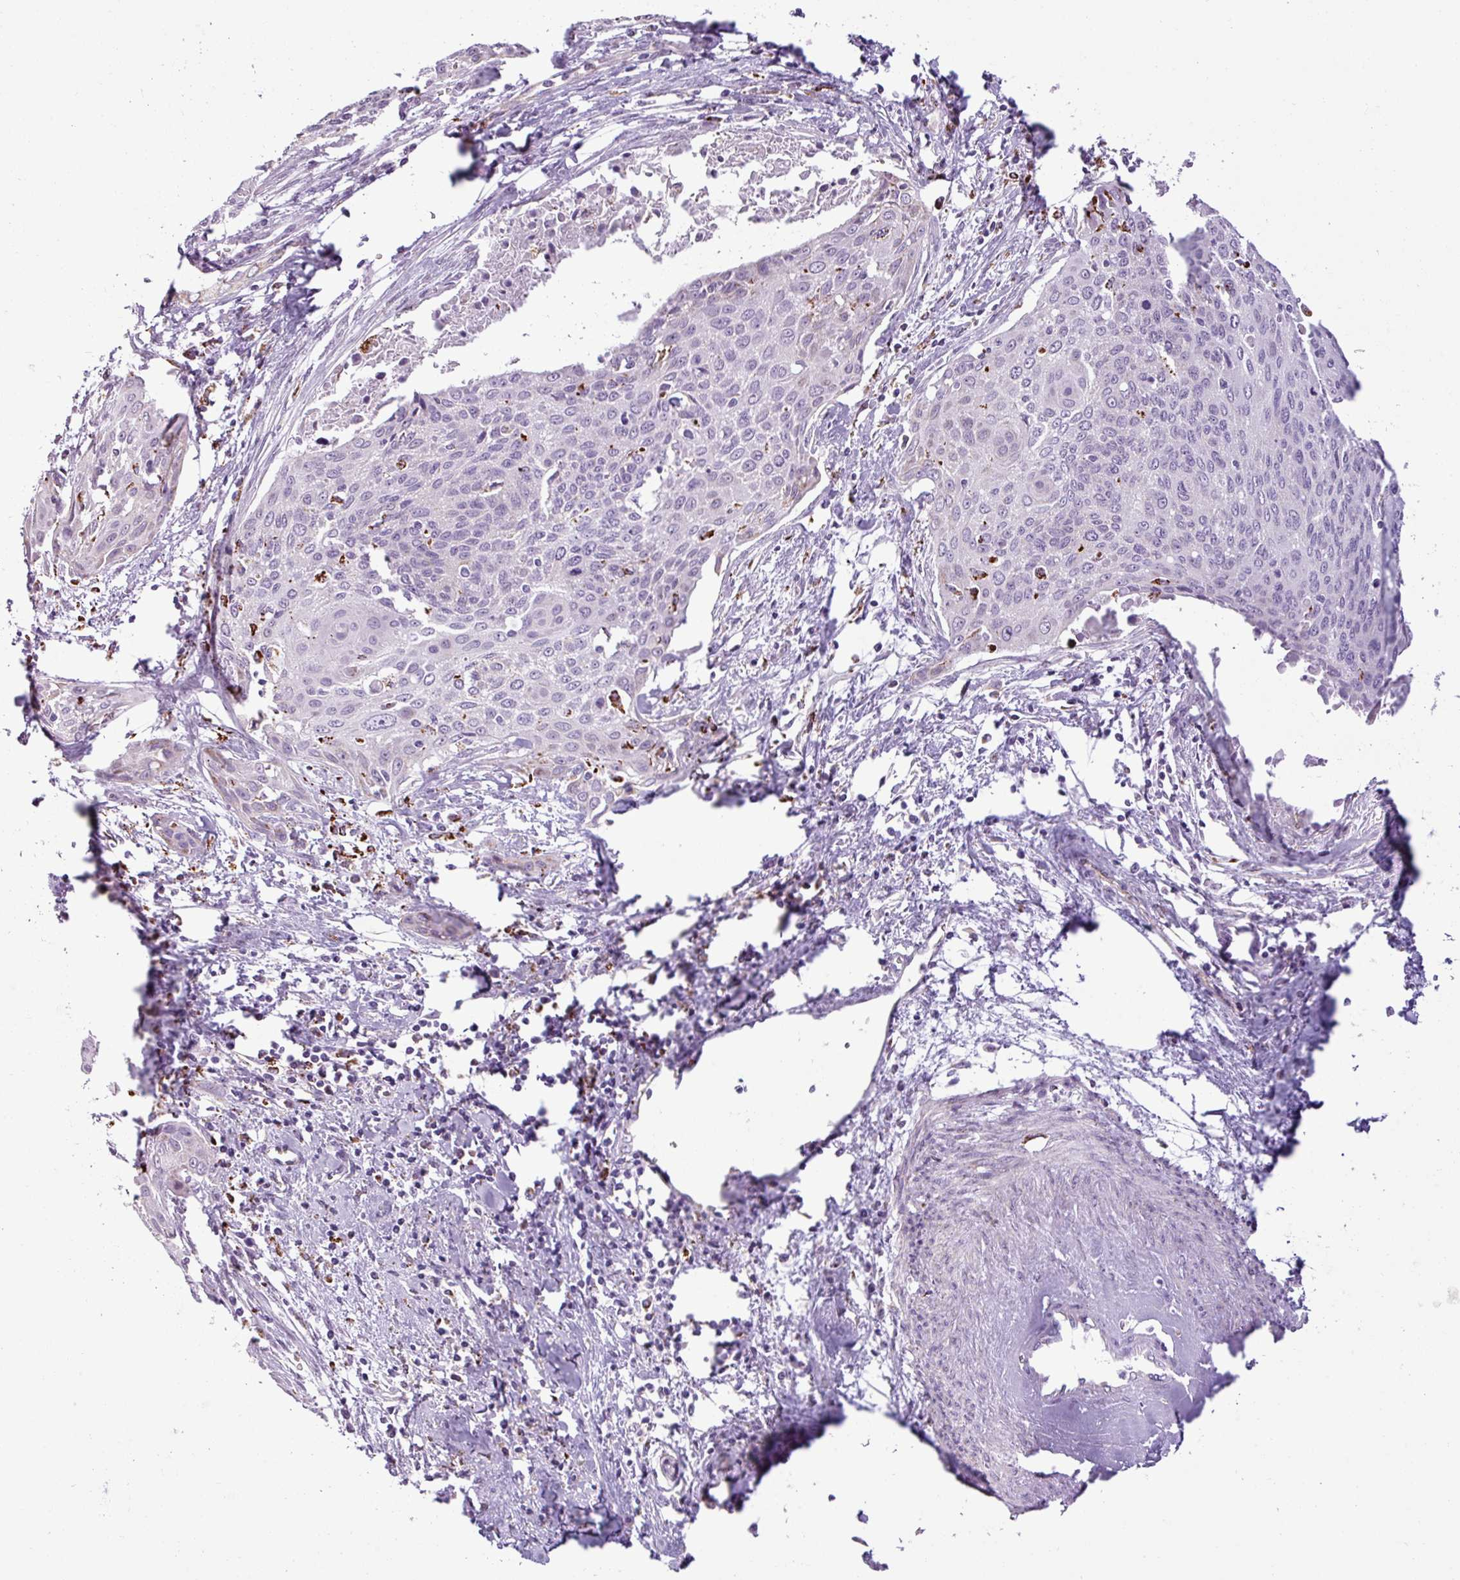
{"staining": {"intensity": "negative", "quantity": "none", "location": "none"}, "tissue": "cervical cancer", "cell_type": "Tumor cells", "image_type": "cancer", "snomed": [{"axis": "morphology", "description": "Squamous cell carcinoma, NOS"}, {"axis": "topography", "description": "Cervix"}], "caption": "The immunohistochemistry histopathology image has no significant staining in tumor cells of cervical cancer (squamous cell carcinoma) tissue.", "gene": "ZNF667", "patient": {"sex": "female", "age": 55}}